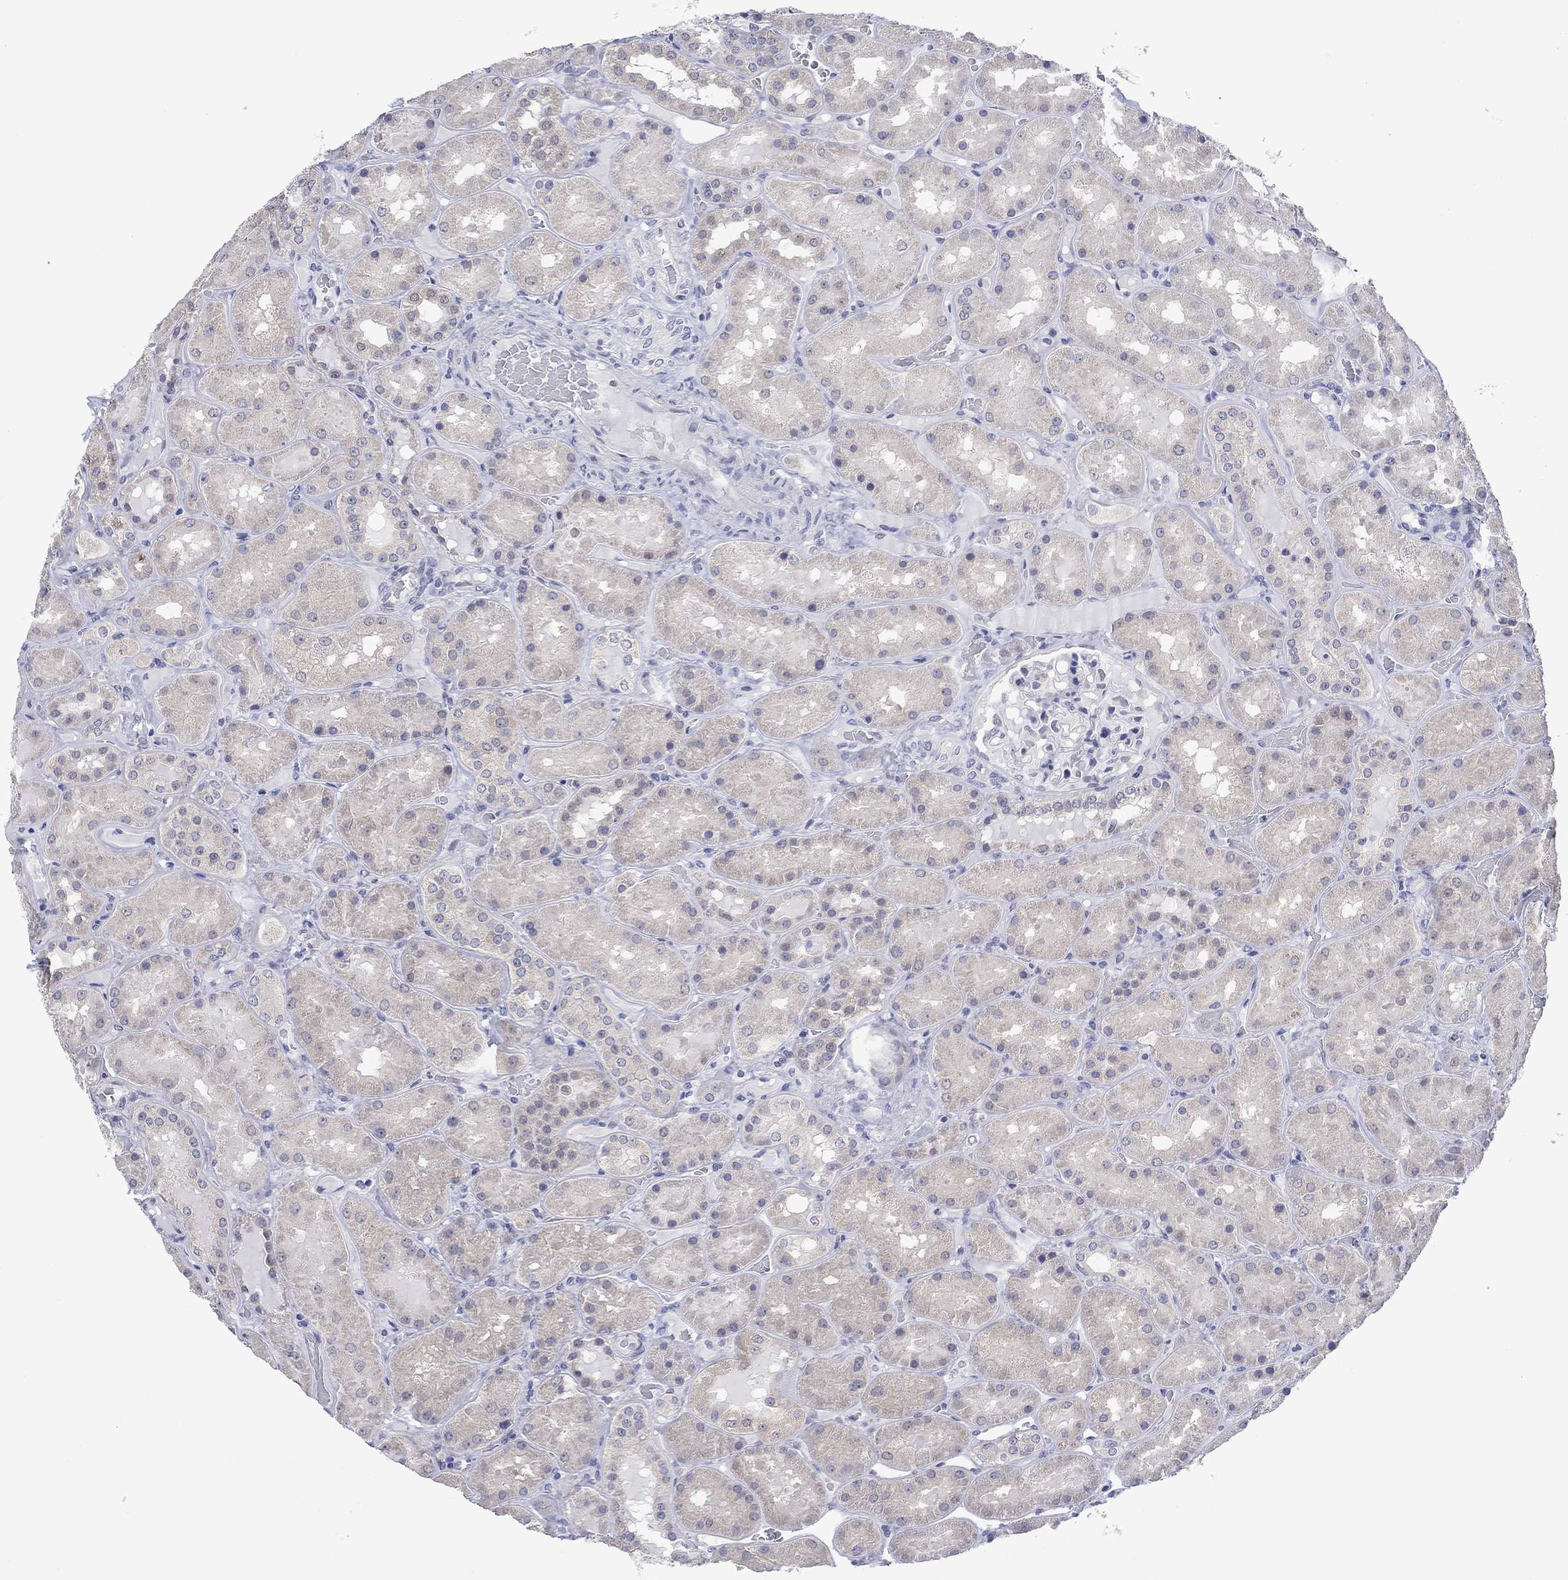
{"staining": {"intensity": "negative", "quantity": "none", "location": "none"}, "tissue": "kidney", "cell_type": "Cells in glomeruli", "image_type": "normal", "snomed": [{"axis": "morphology", "description": "Normal tissue, NOS"}, {"axis": "topography", "description": "Kidney"}], "caption": "DAB immunohistochemical staining of benign kidney shows no significant expression in cells in glomeruli.", "gene": "FER1L6", "patient": {"sex": "male", "age": 73}}